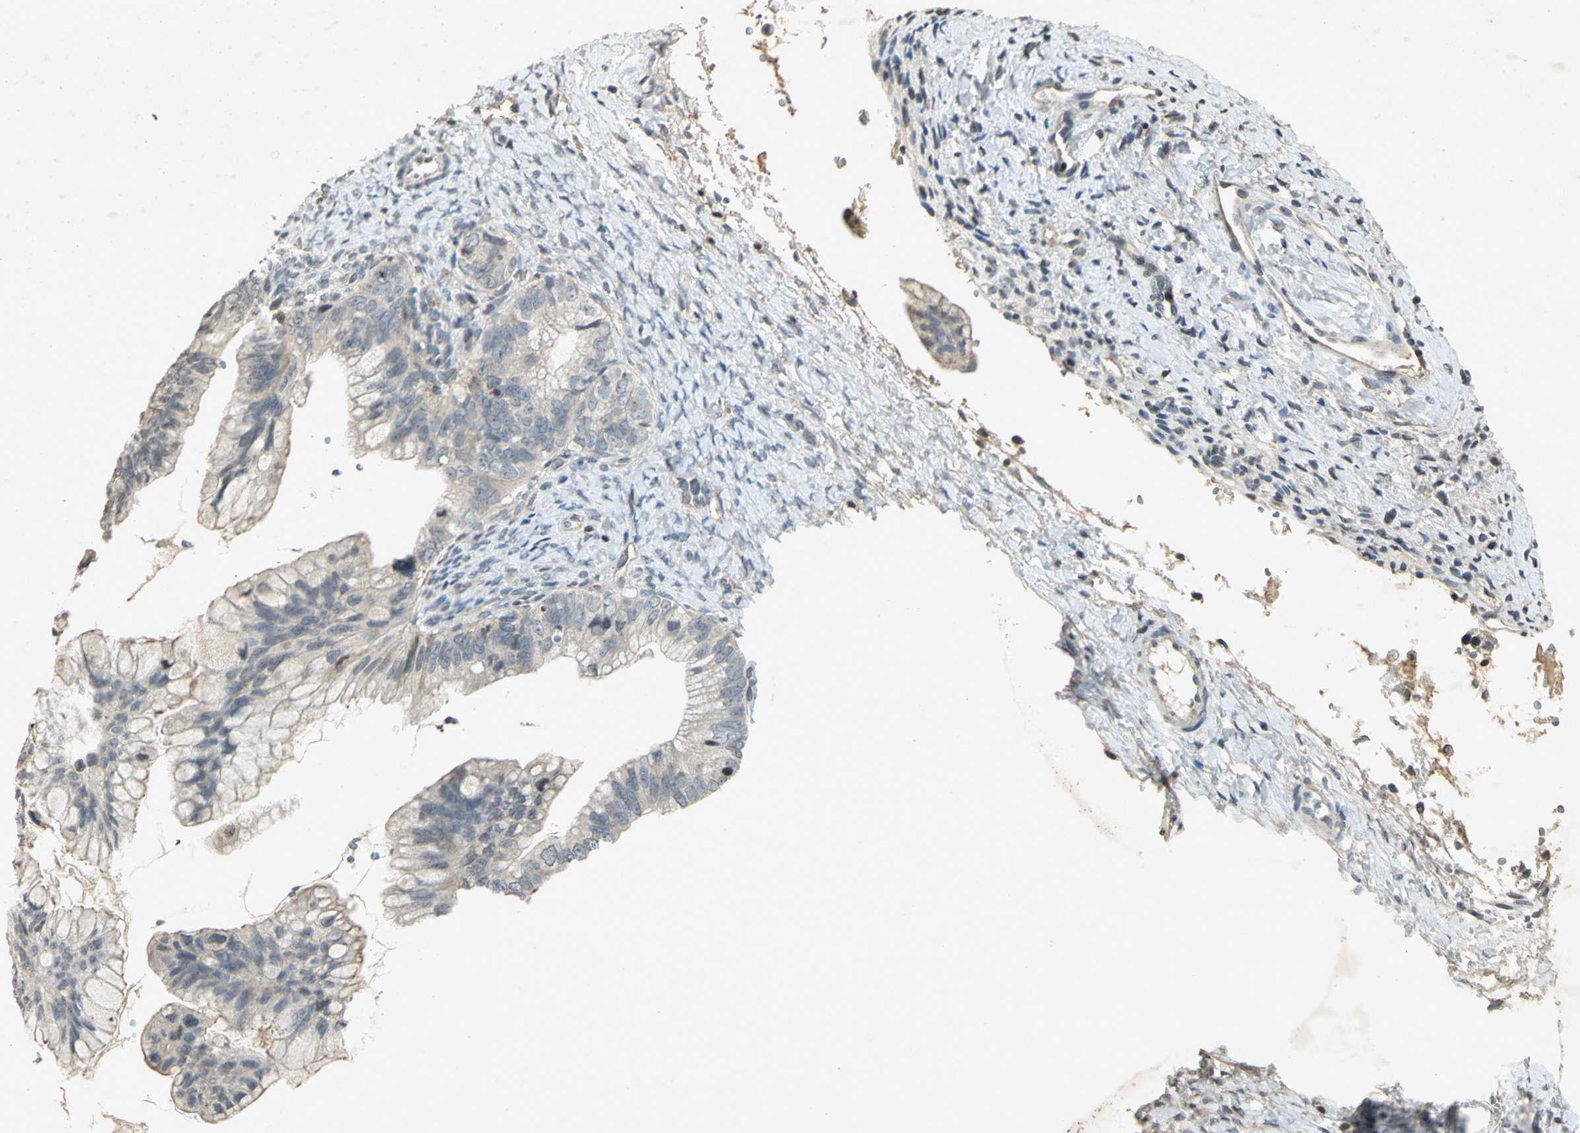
{"staining": {"intensity": "negative", "quantity": "none", "location": "none"}, "tissue": "ovarian cancer", "cell_type": "Tumor cells", "image_type": "cancer", "snomed": [{"axis": "morphology", "description": "Cystadenocarcinoma, mucinous, NOS"}, {"axis": "topography", "description": "Ovary"}], "caption": "DAB immunohistochemical staining of ovarian mucinous cystadenocarcinoma demonstrates no significant staining in tumor cells. (DAB (3,3'-diaminobenzidine) IHC visualized using brightfield microscopy, high magnification).", "gene": "IL16", "patient": {"sex": "female", "age": 36}}